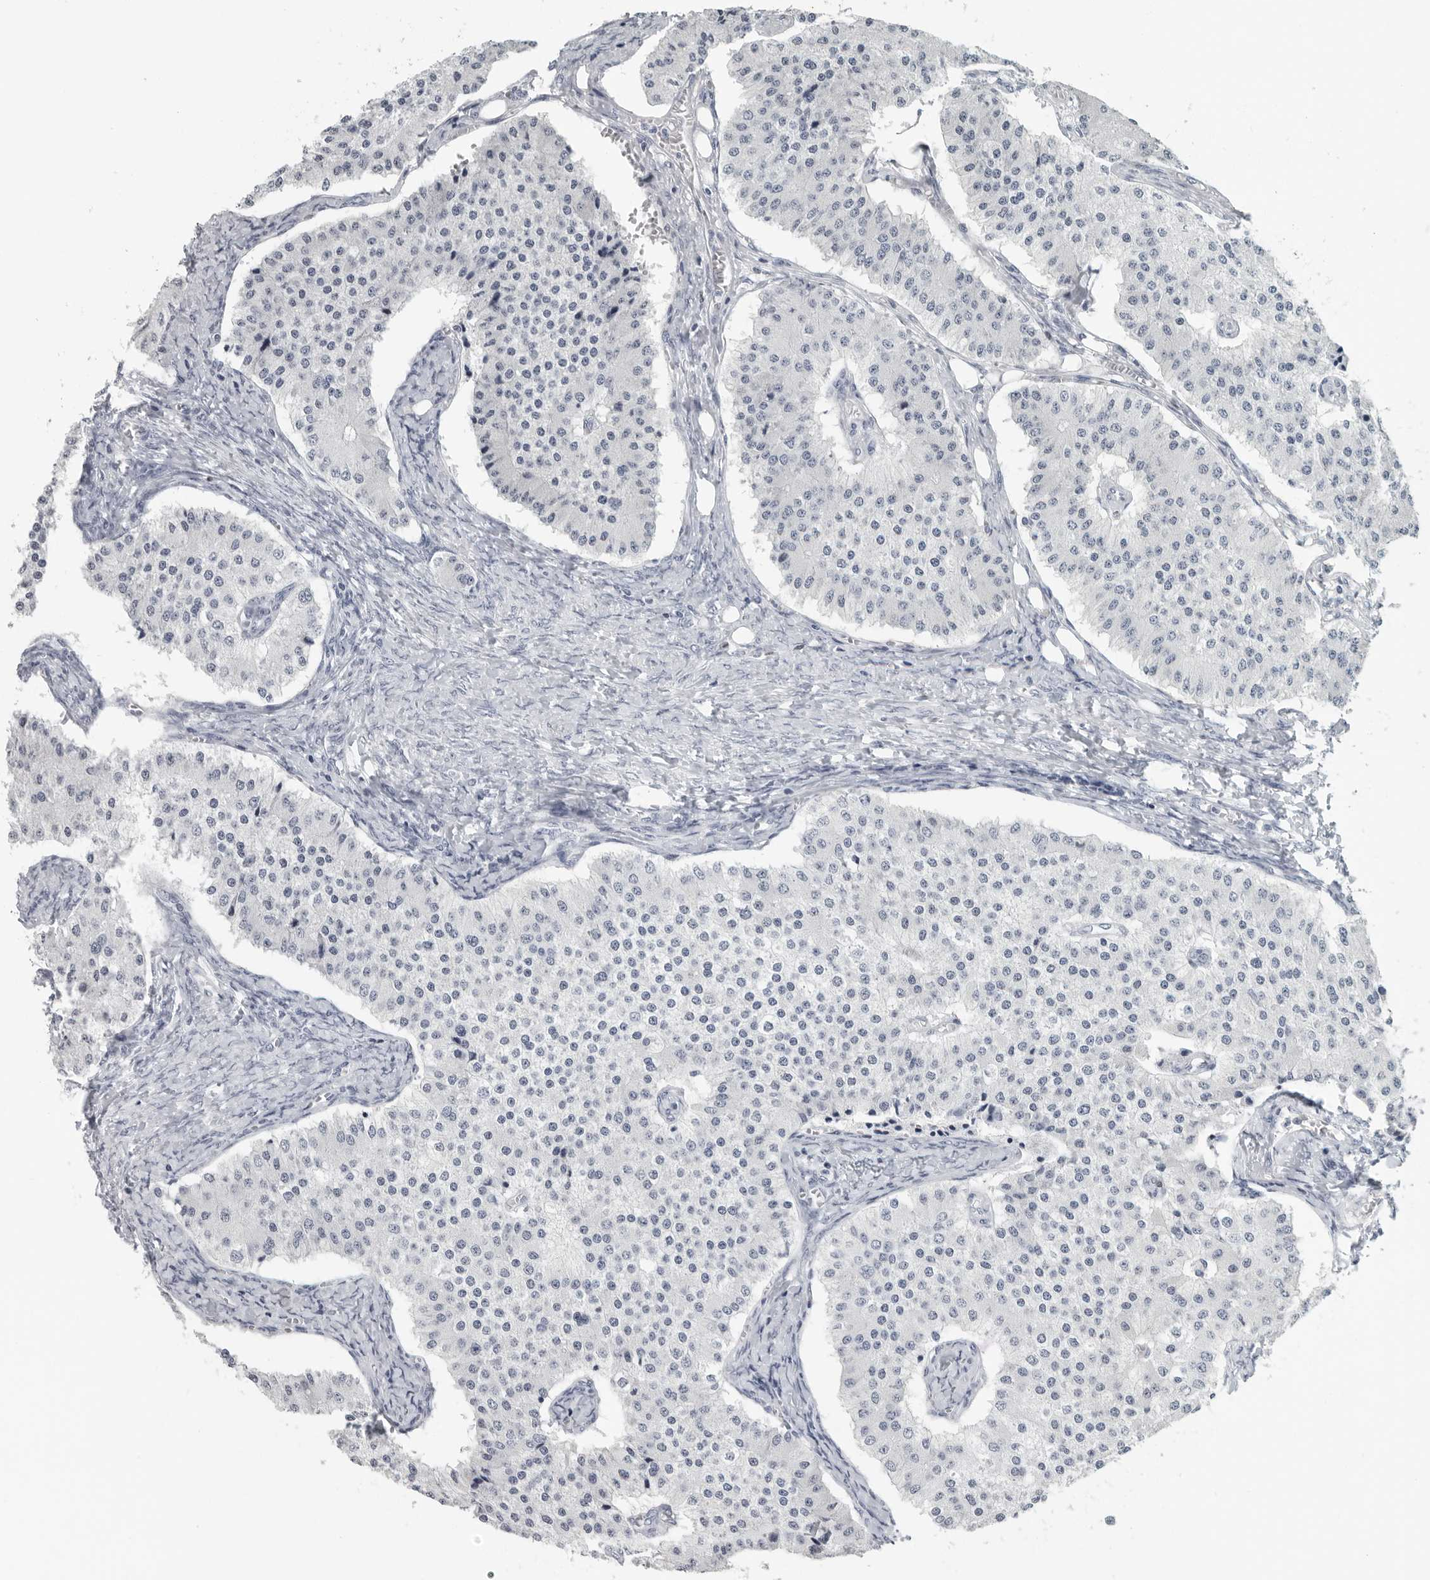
{"staining": {"intensity": "negative", "quantity": "none", "location": "none"}, "tissue": "carcinoid", "cell_type": "Tumor cells", "image_type": "cancer", "snomed": [{"axis": "morphology", "description": "Carcinoid, malignant, NOS"}, {"axis": "topography", "description": "Colon"}], "caption": "High power microscopy photomicrograph of an immunohistochemistry (IHC) image of carcinoid (malignant), revealing no significant positivity in tumor cells.", "gene": "SATB2", "patient": {"sex": "female", "age": 52}}